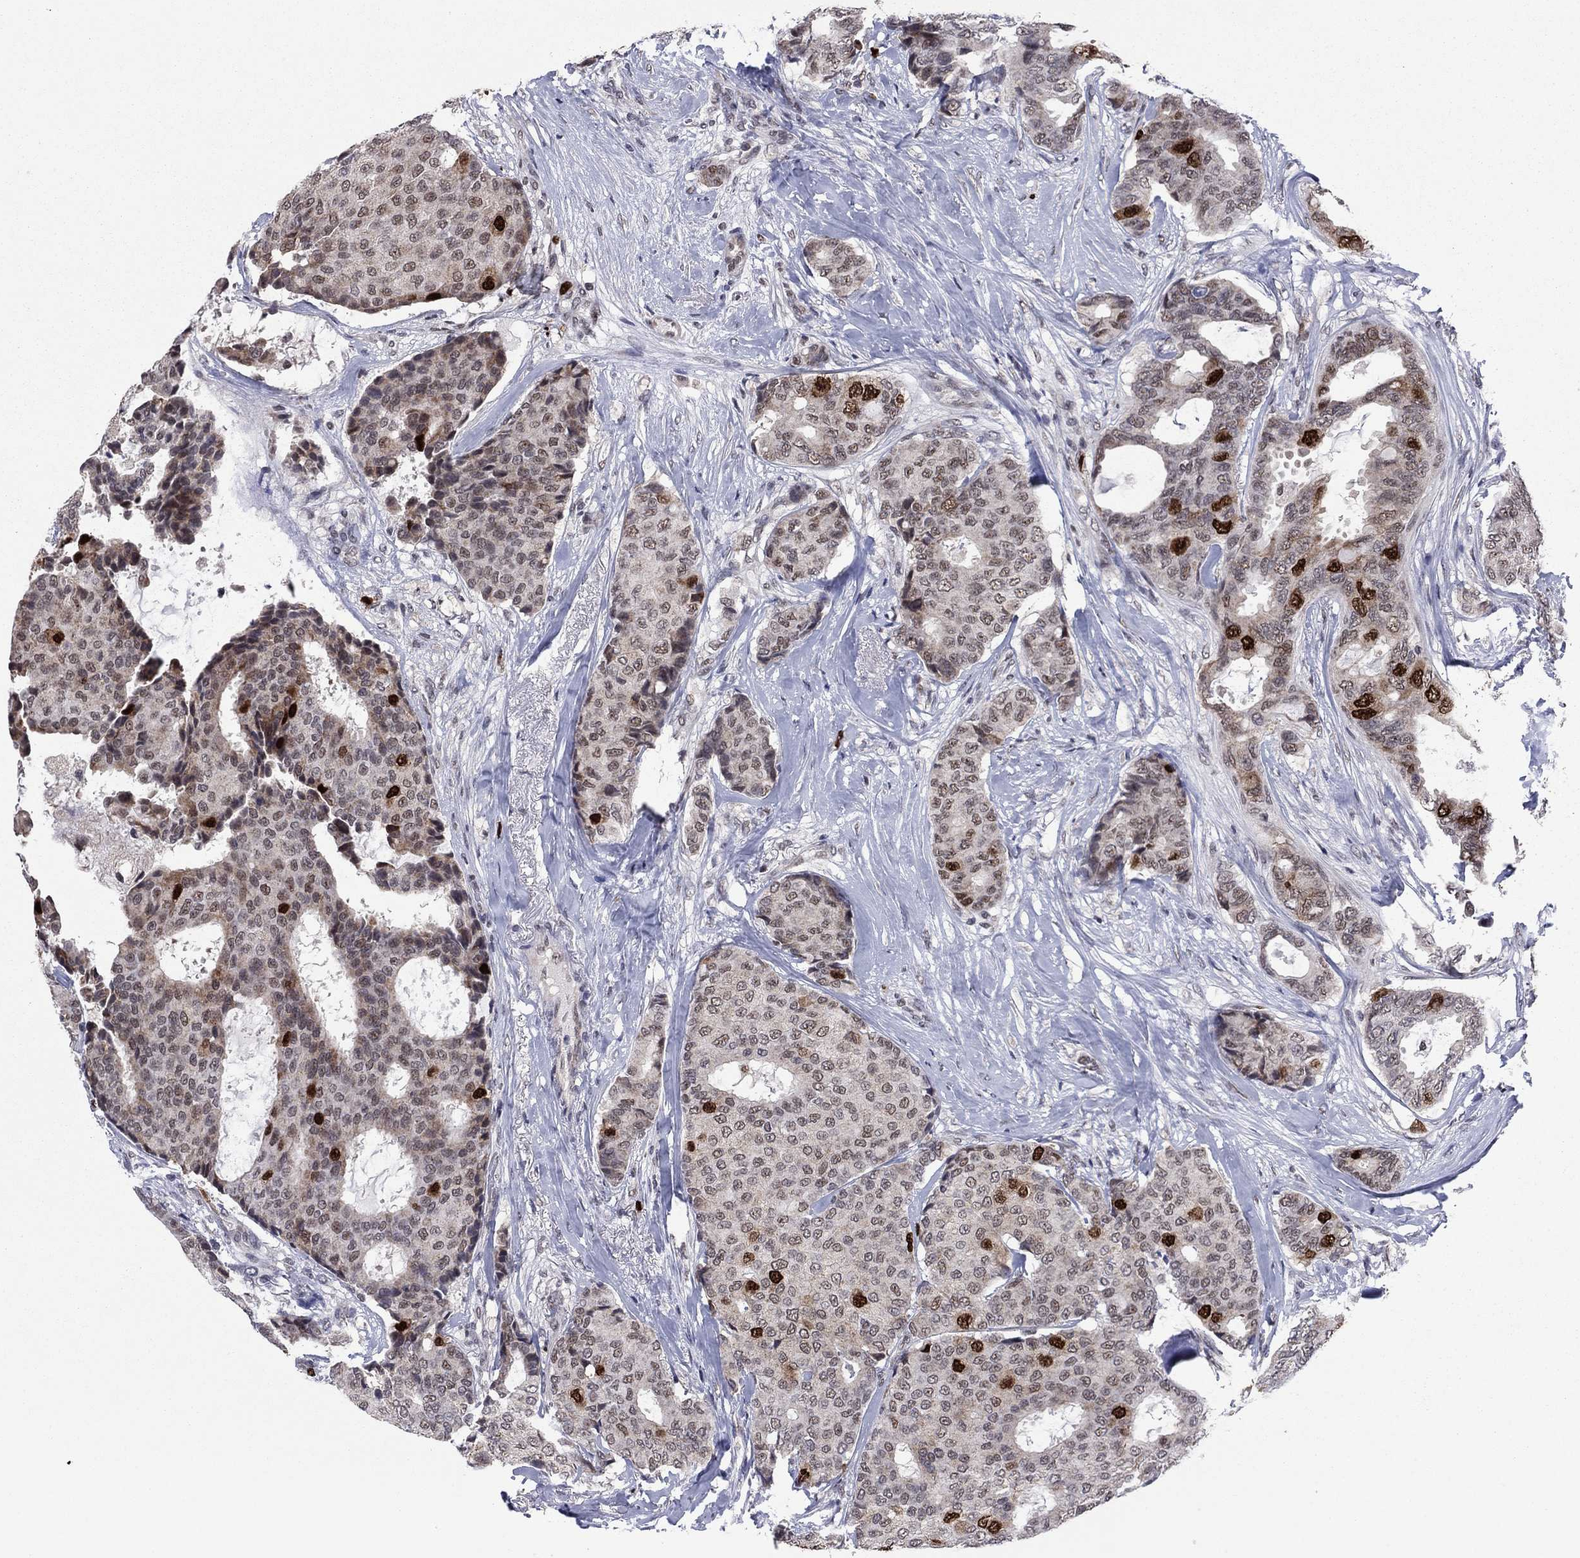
{"staining": {"intensity": "strong", "quantity": "<25%", "location": "nuclear"}, "tissue": "breast cancer", "cell_type": "Tumor cells", "image_type": "cancer", "snomed": [{"axis": "morphology", "description": "Duct carcinoma"}, {"axis": "topography", "description": "Breast"}], "caption": "Protein staining of breast infiltrating ductal carcinoma tissue demonstrates strong nuclear staining in approximately <25% of tumor cells.", "gene": "CDCA5", "patient": {"sex": "female", "age": 75}}